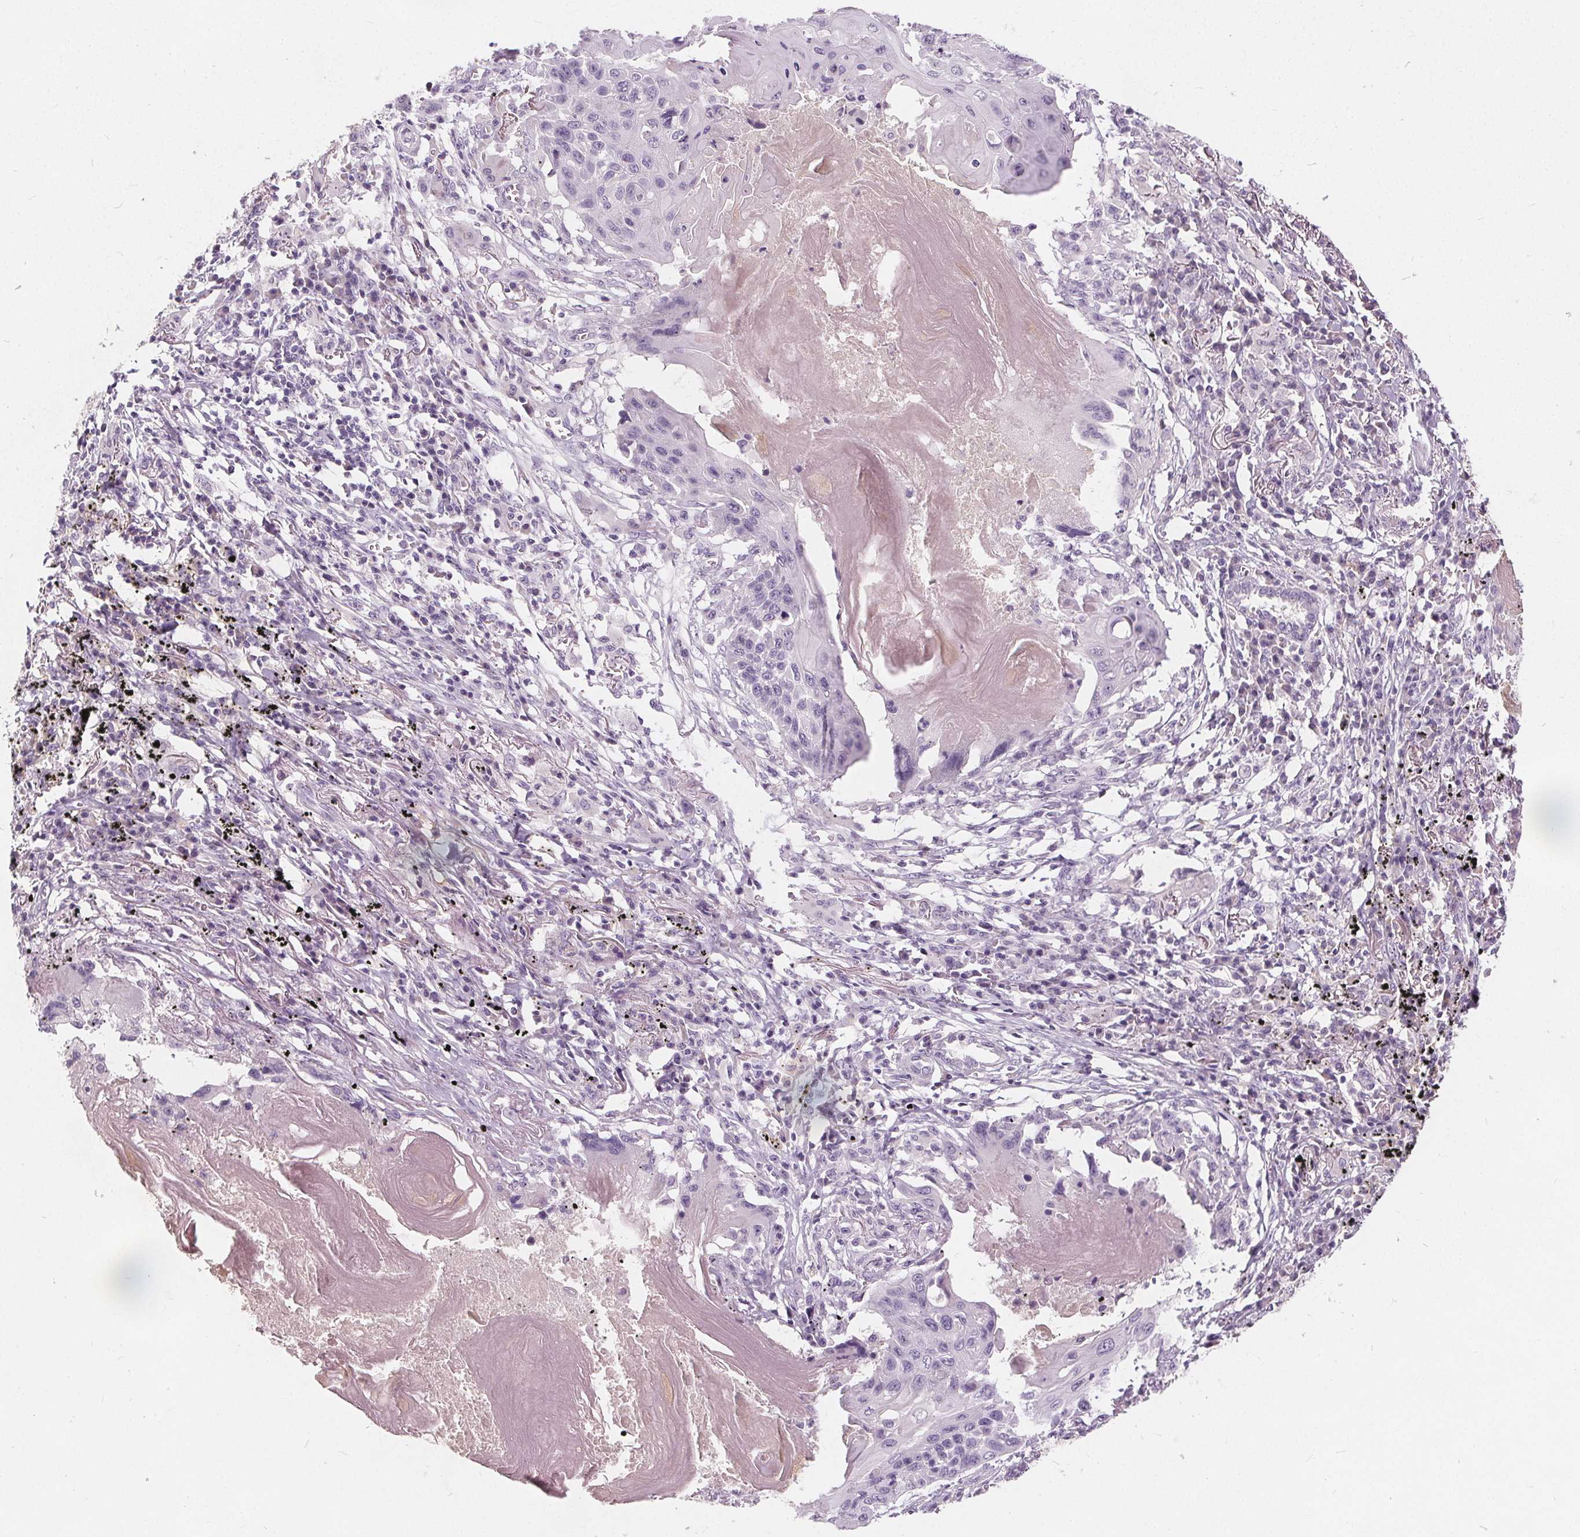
{"staining": {"intensity": "negative", "quantity": "none", "location": "none"}, "tissue": "lung cancer", "cell_type": "Tumor cells", "image_type": "cancer", "snomed": [{"axis": "morphology", "description": "Squamous cell carcinoma, NOS"}, {"axis": "topography", "description": "Lung"}], "caption": "The photomicrograph reveals no significant staining in tumor cells of lung squamous cell carcinoma. Nuclei are stained in blue.", "gene": "PLA2G2E", "patient": {"sex": "male", "age": 78}}